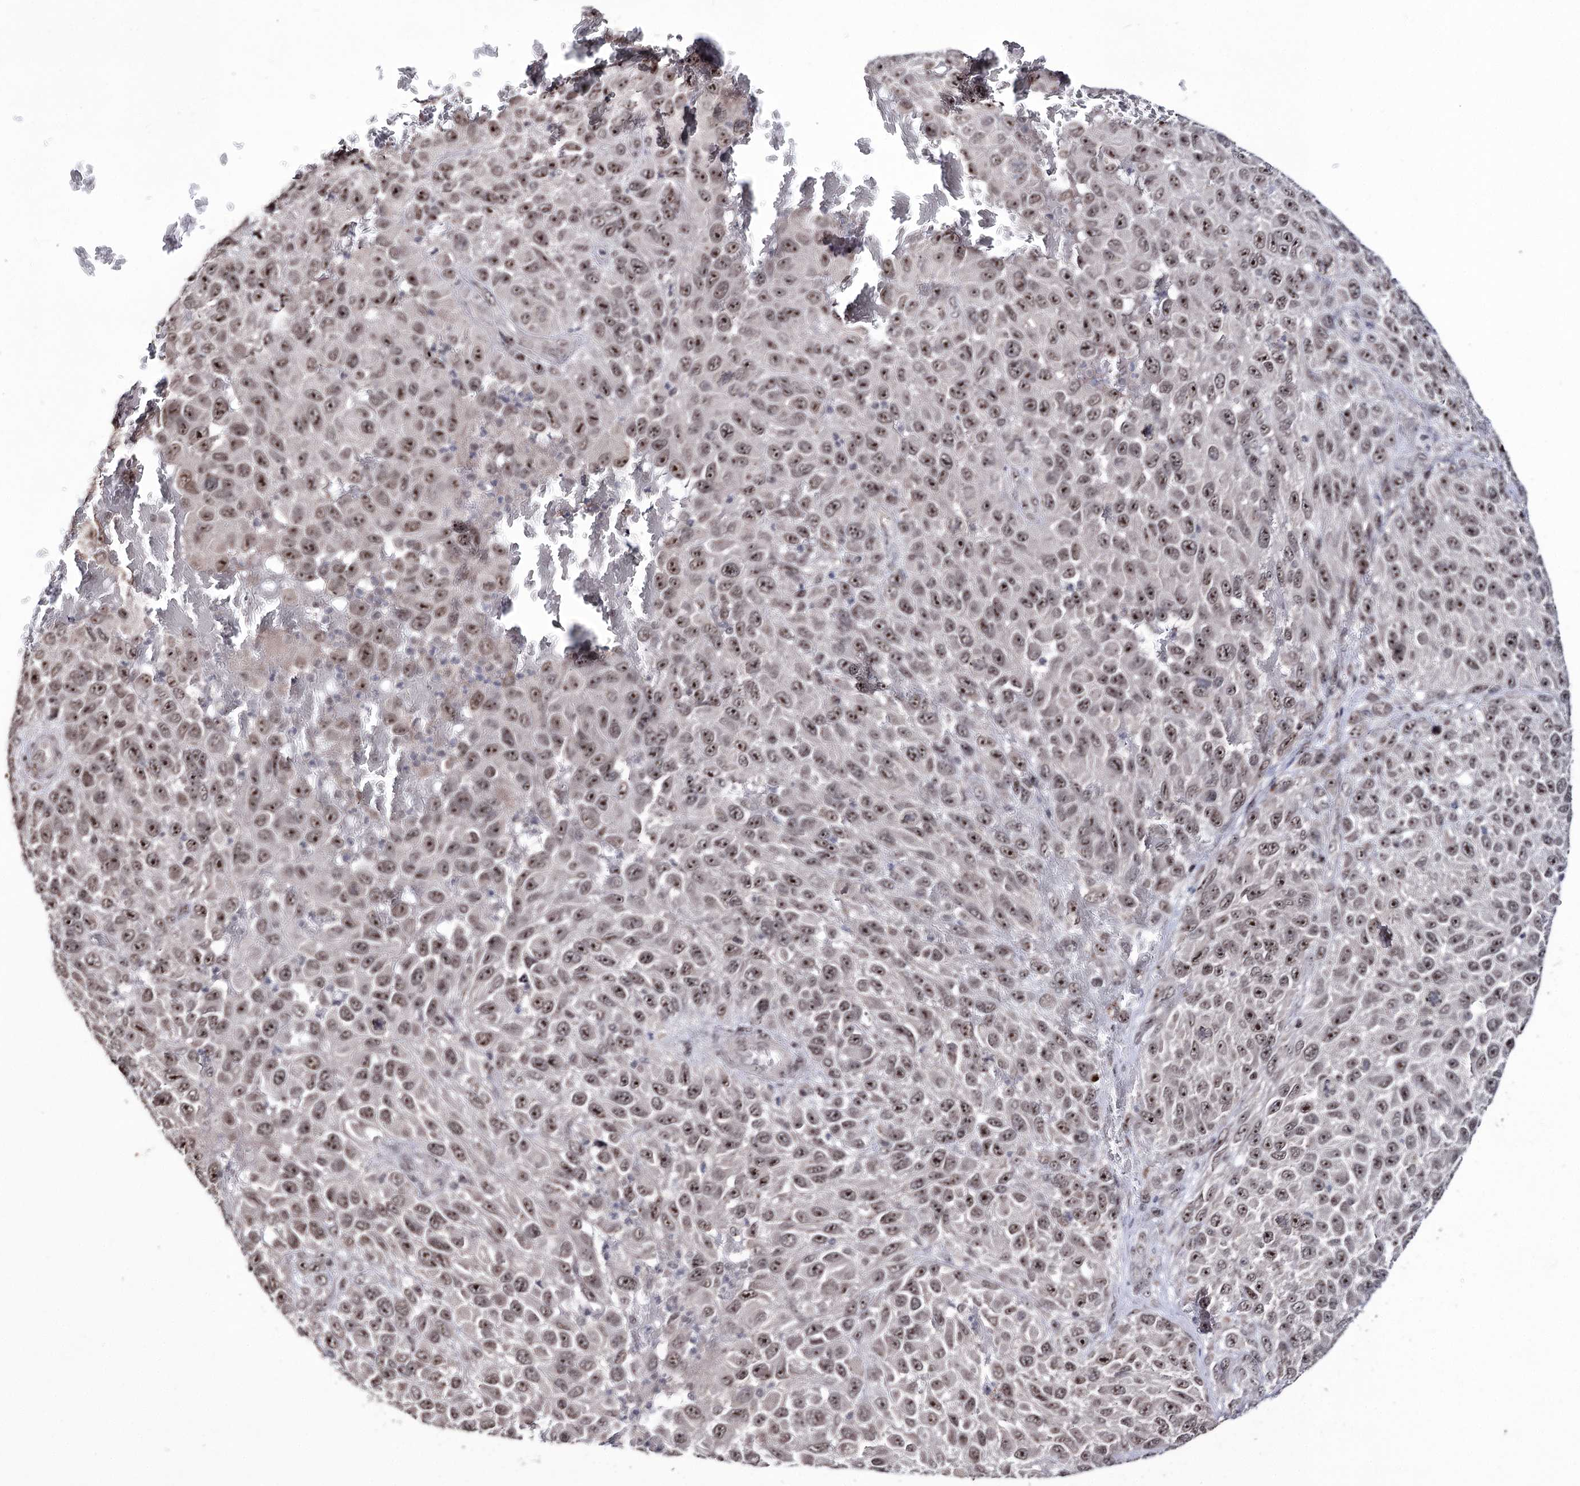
{"staining": {"intensity": "moderate", "quantity": ">75%", "location": "nuclear"}, "tissue": "melanoma", "cell_type": "Tumor cells", "image_type": "cancer", "snomed": [{"axis": "morphology", "description": "Malignant melanoma, NOS"}, {"axis": "topography", "description": "Skin"}], "caption": "Malignant melanoma stained with immunohistochemistry displays moderate nuclear staining in about >75% of tumor cells.", "gene": "VGLL4", "patient": {"sex": "female", "age": 96}}